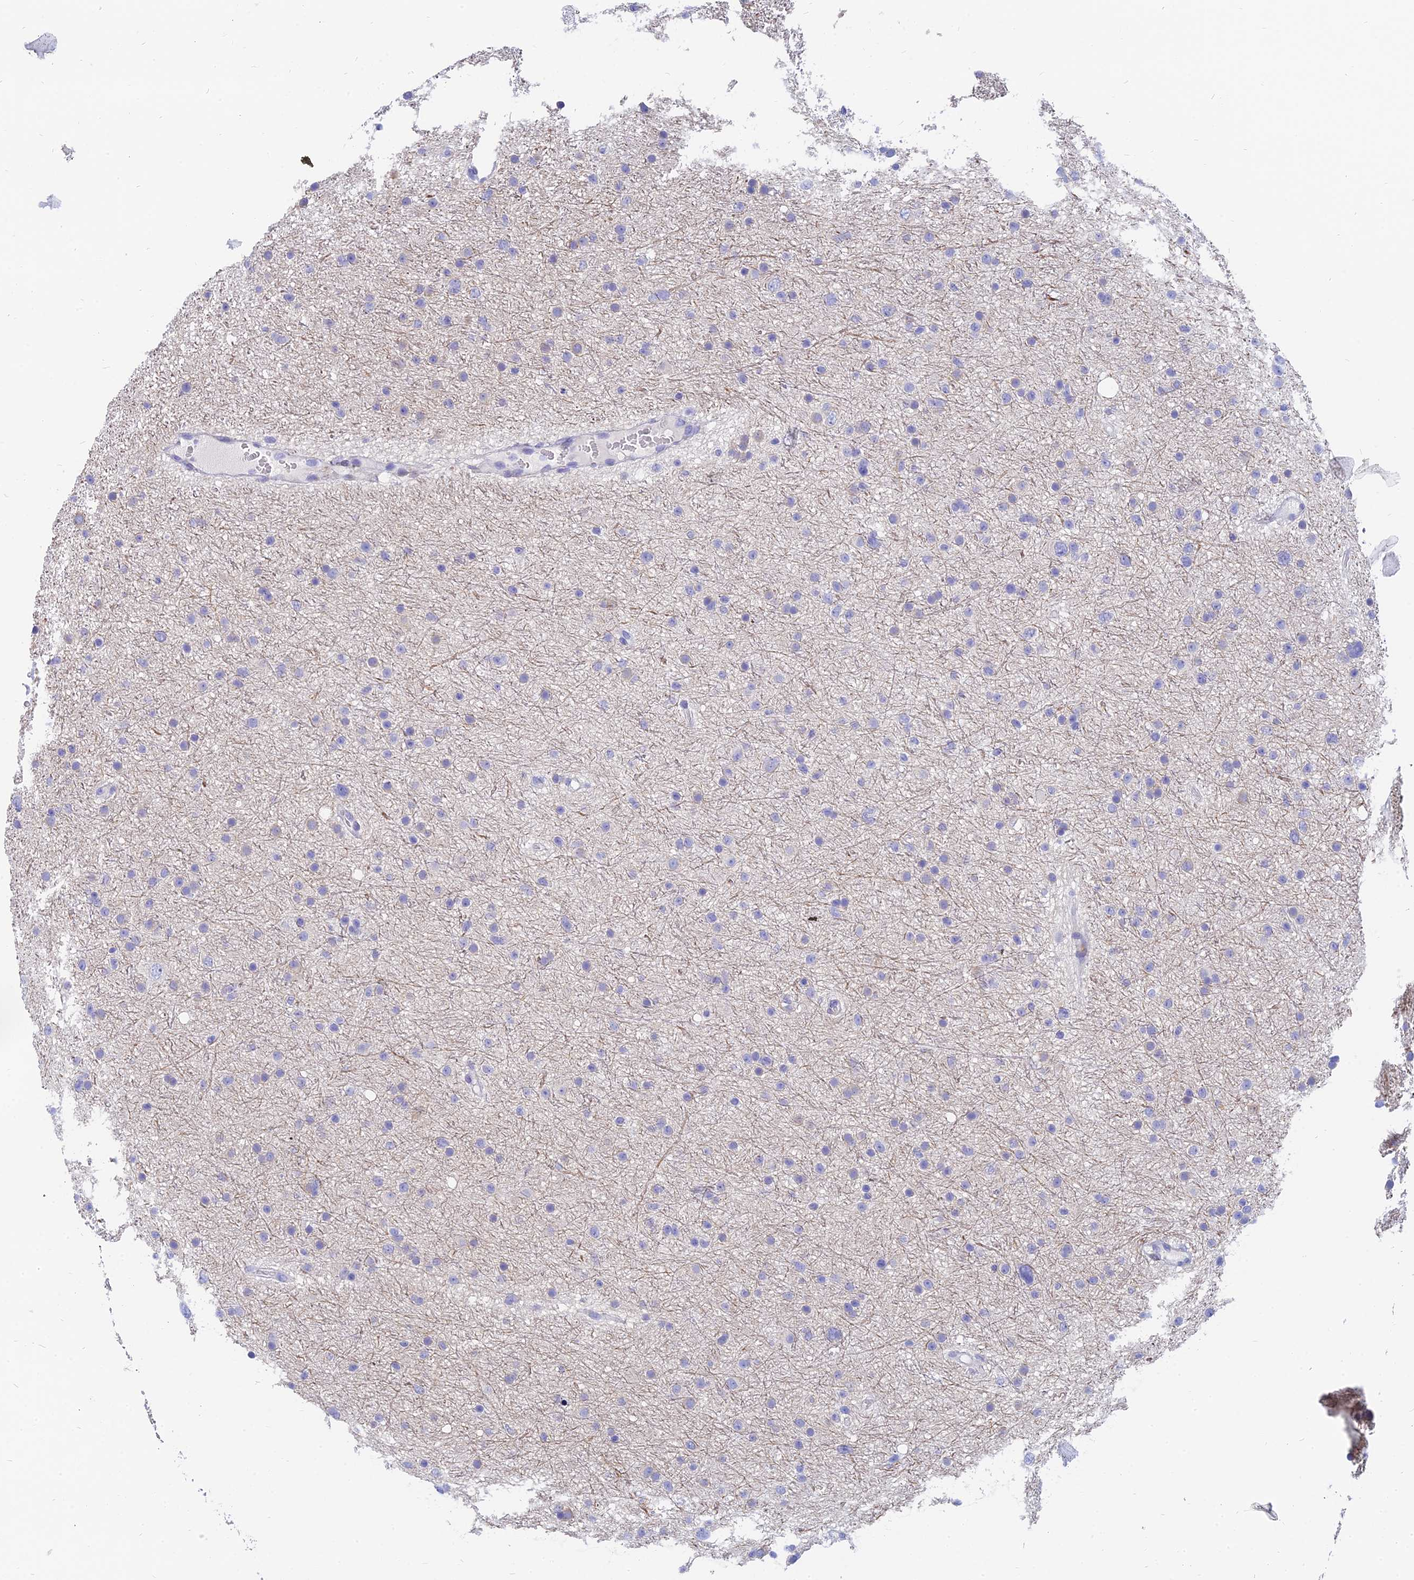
{"staining": {"intensity": "negative", "quantity": "none", "location": "none"}, "tissue": "glioma", "cell_type": "Tumor cells", "image_type": "cancer", "snomed": [{"axis": "morphology", "description": "Glioma, malignant, Low grade"}, {"axis": "topography", "description": "Cerebral cortex"}], "caption": "Tumor cells show no significant positivity in glioma.", "gene": "SLC36A2", "patient": {"sex": "female", "age": 39}}